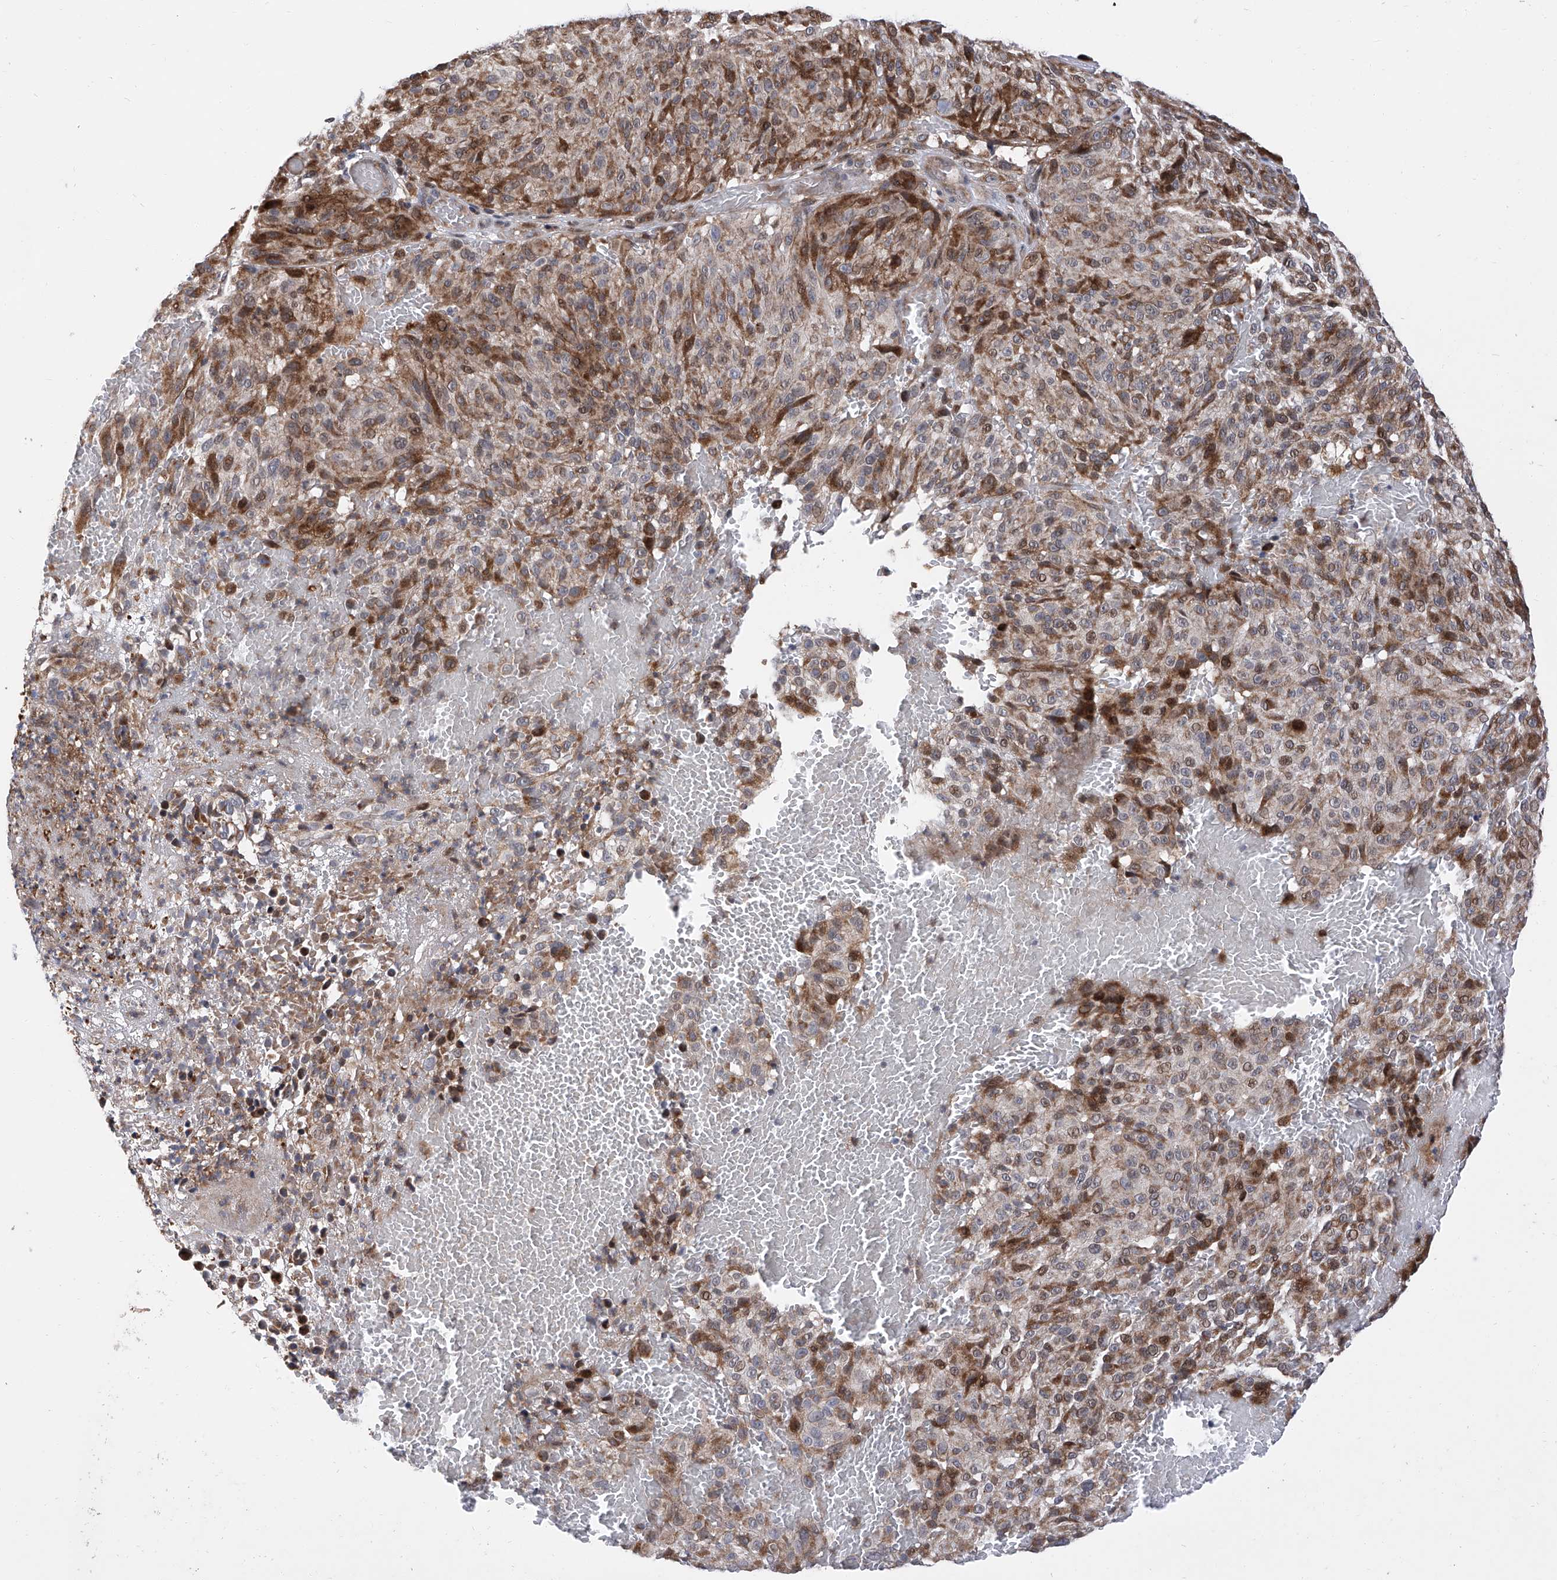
{"staining": {"intensity": "moderate", "quantity": ">75%", "location": "cytoplasmic/membranous,nuclear"}, "tissue": "melanoma", "cell_type": "Tumor cells", "image_type": "cancer", "snomed": [{"axis": "morphology", "description": "Malignant melanoma, NOS"}, {"axis": "topography", "description": "Skin"}], "caption": "A micrograph showing moderate cytoplasmic/membranous and nuclear expression in approximately >75% of tumor cells in malignant melanoma, as visualized by brown immunohistochemical staining.", "gene": "FARP2", "patient": {"sex": "male", "age": 83}}